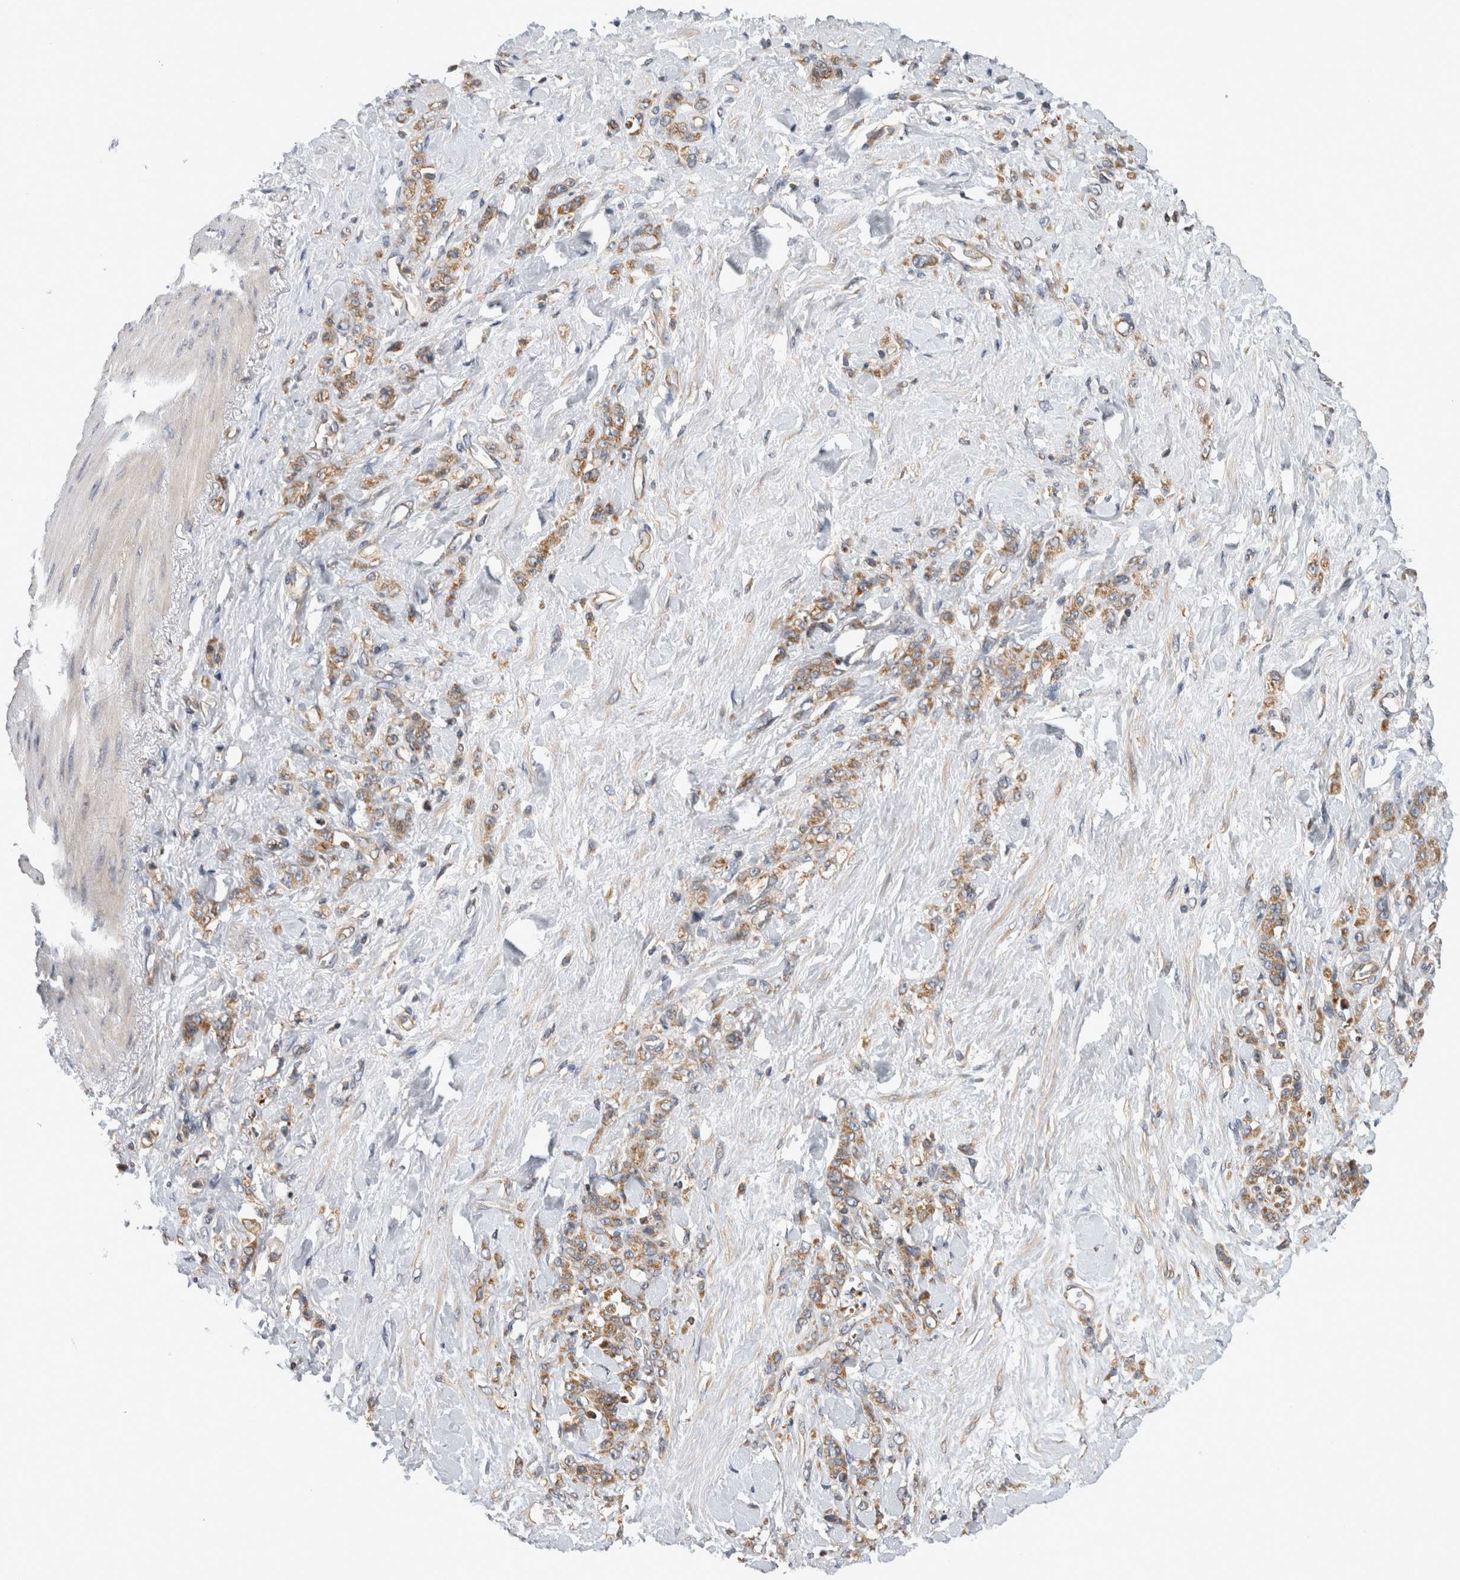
{"staining": {"intensity": "moderate", "quantity": ">75%", "location": "cytoplasmic/membranous"}, "tissue": "stomach cancer", "cell_type": "Tumor cells", "image_type": "cancer", "snomed": [{"axis": "morphology", "description": "Adenocarcinoma, NOS"}, {"axis": "topography", "description": "Stomach"}], "caption": "IHC of stomach adenocarcinoma reveals medium levels of moderate cytoplasmic/membranous expression in approximately >75% of tumor cells.", "gene": "GRIK2", "patient": {"sex": "male", "age": 82}}